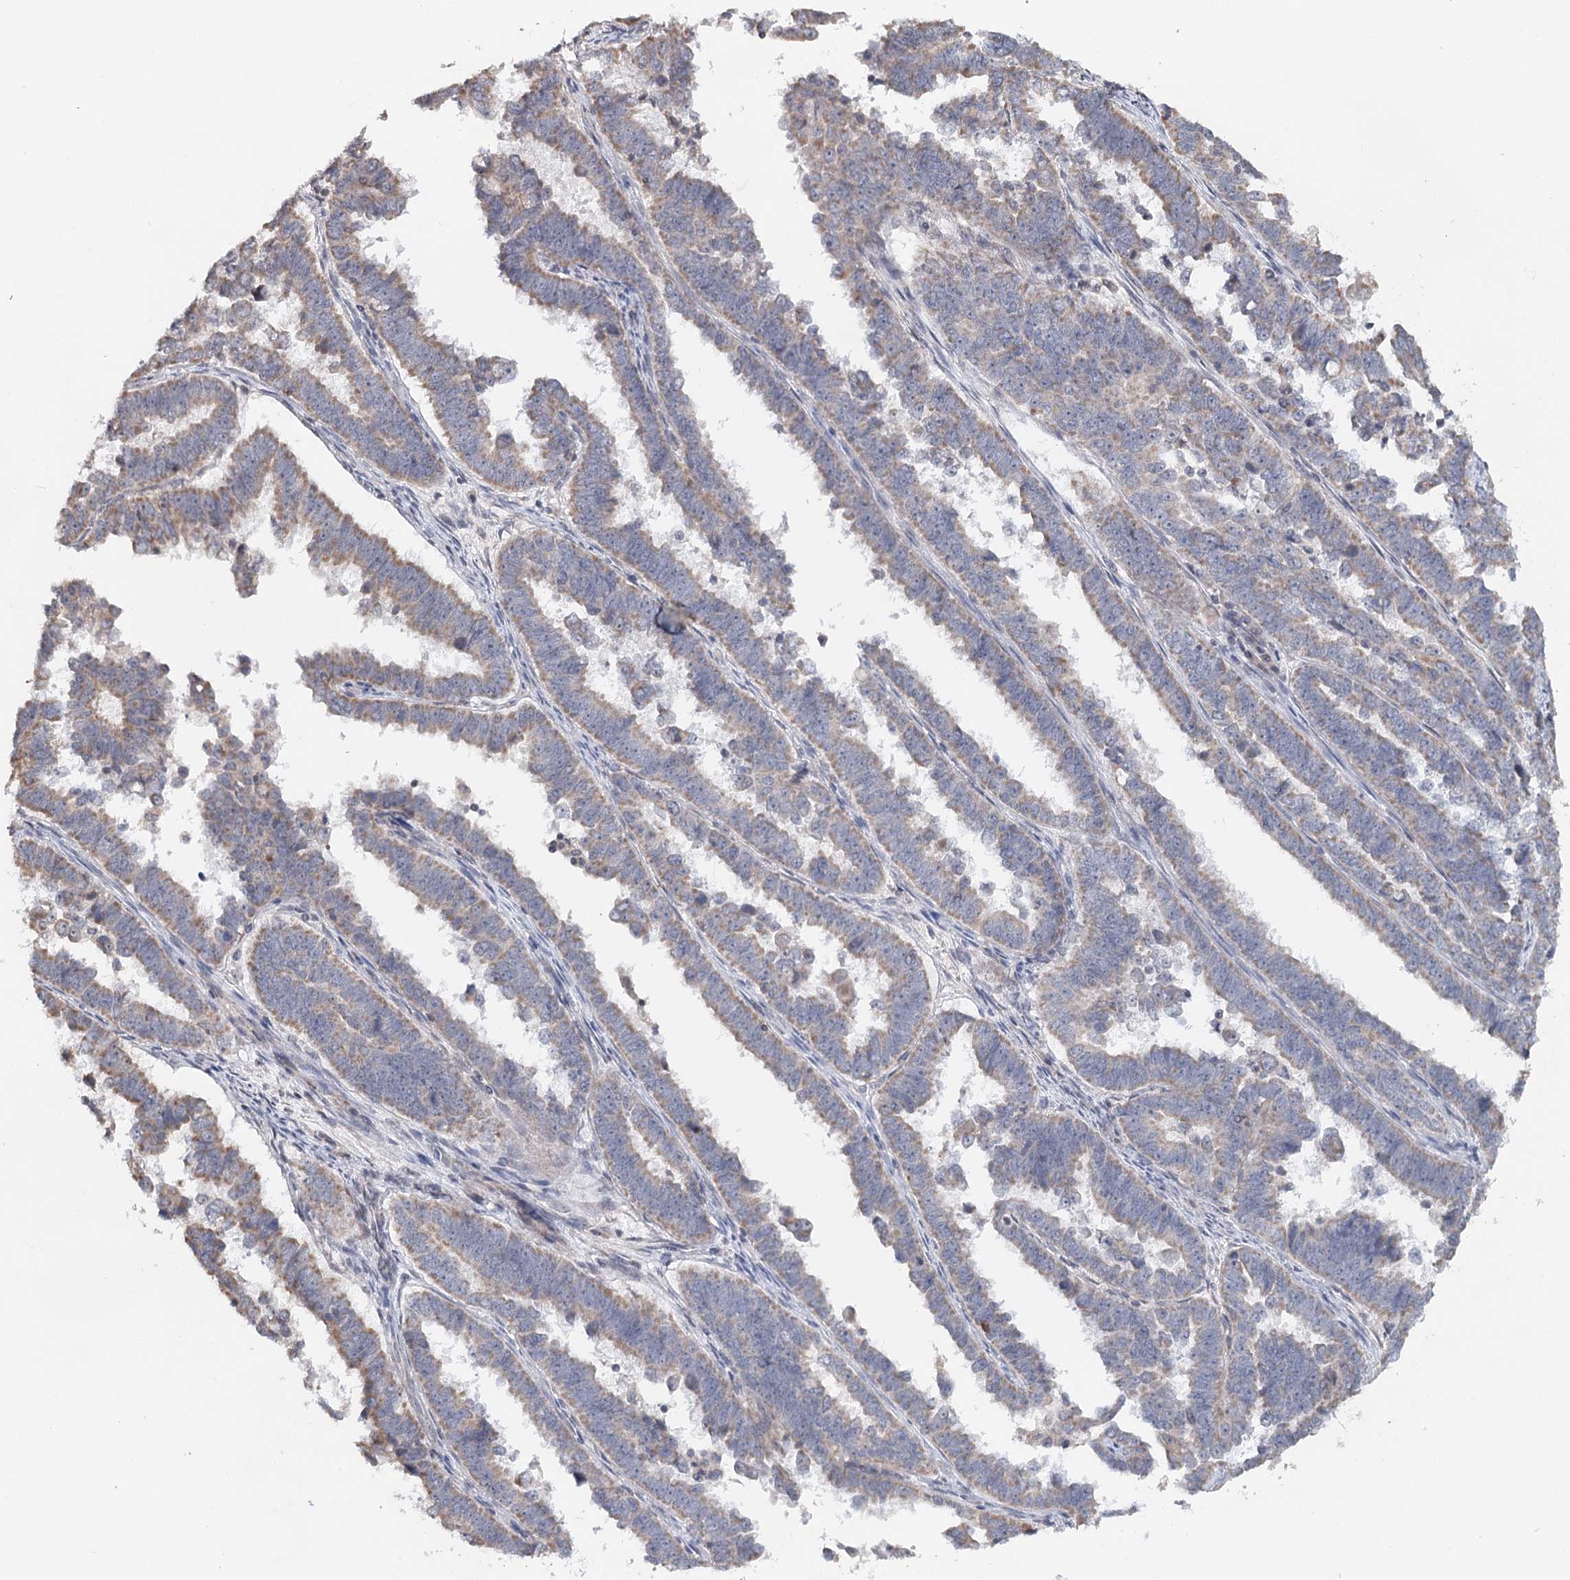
{"staining": {"intensity": "weak", "quantity": ">75%", "location": "cytoplasmic/membranous"}, "tissue": "endometrial cancer", "cell_type": "Tumor cells", "image_type": "cancer", "snomed": [{"axis": "morphology", "description": "Adenocarcinoma, NOS"}, {"axis": "topography", "description": "Endometrium"}], "caption": "Protein staining shows weak cytoplasmic/membranous expression in about >75% of tumor cells in endometrial adenocarcinoma. Using DAB (3,3'-diaminobenzidine) (brown) and hematoxylin (blue) stains, captured at high magnification using brightfield microscopy.", "gene": "ICOS", "patient": {"sex": "female", "age": 75}}